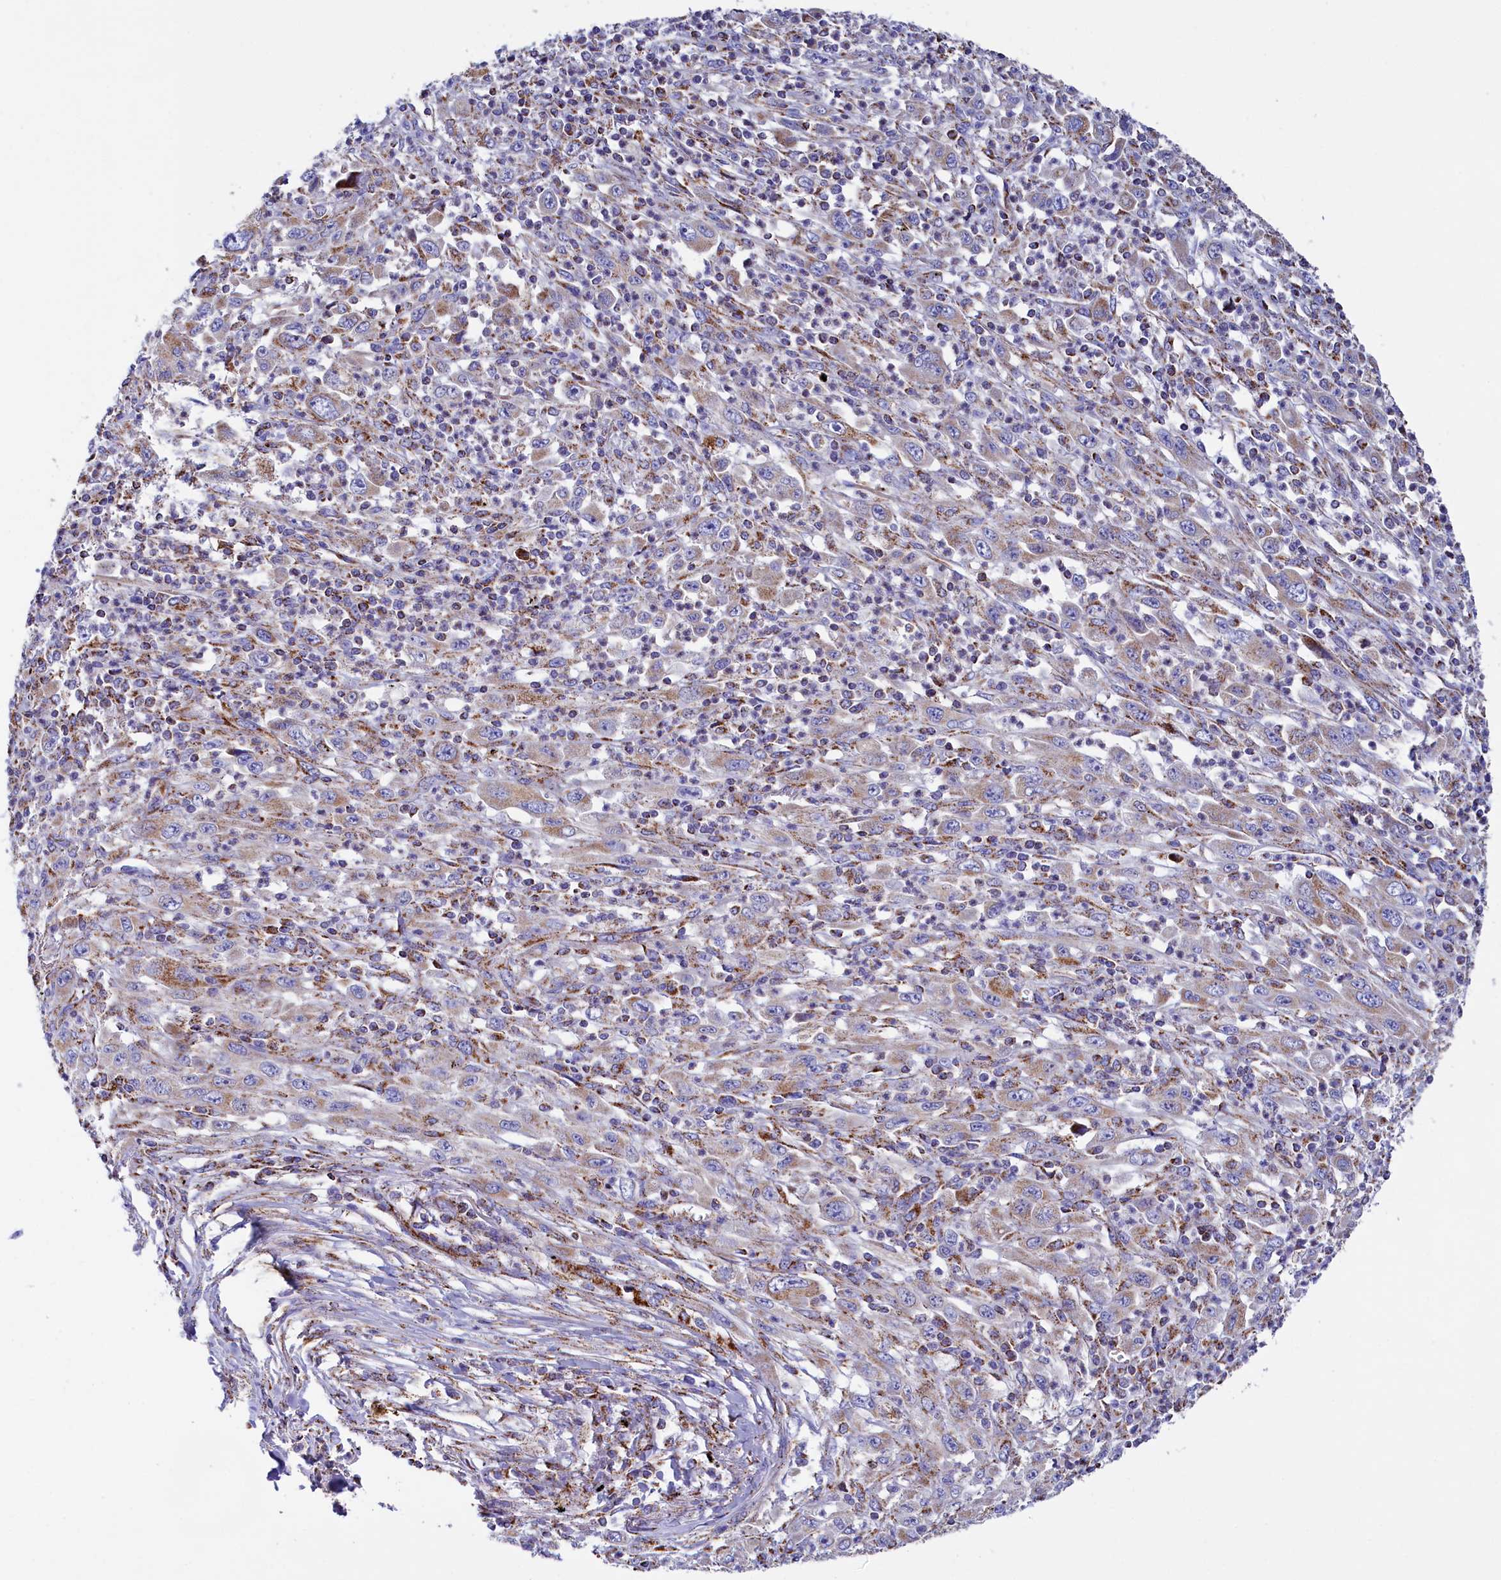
{"staining": {"intensity": "weak", "quantity": ">75%", "location": "cytoplasmic/membranous"}, "tissue": "melanoma", "cell_type": "Tumor cells", "image_type": "cancer", "snomed": [{"axis": "morphology", "description": "Malignant melanoma, Metastatic site"}, {"axis": "topography", "description": "Skin"}], "caption": "A high-resolution photomicrograph shows IHC staining of malignant melanoma (metastatic site), which shows weak cytoplasmic/membranous staining in approximately >75% of tumor cells.", "gene": "SLC39A3", "patient": {"sex": "female", "age": 56}}